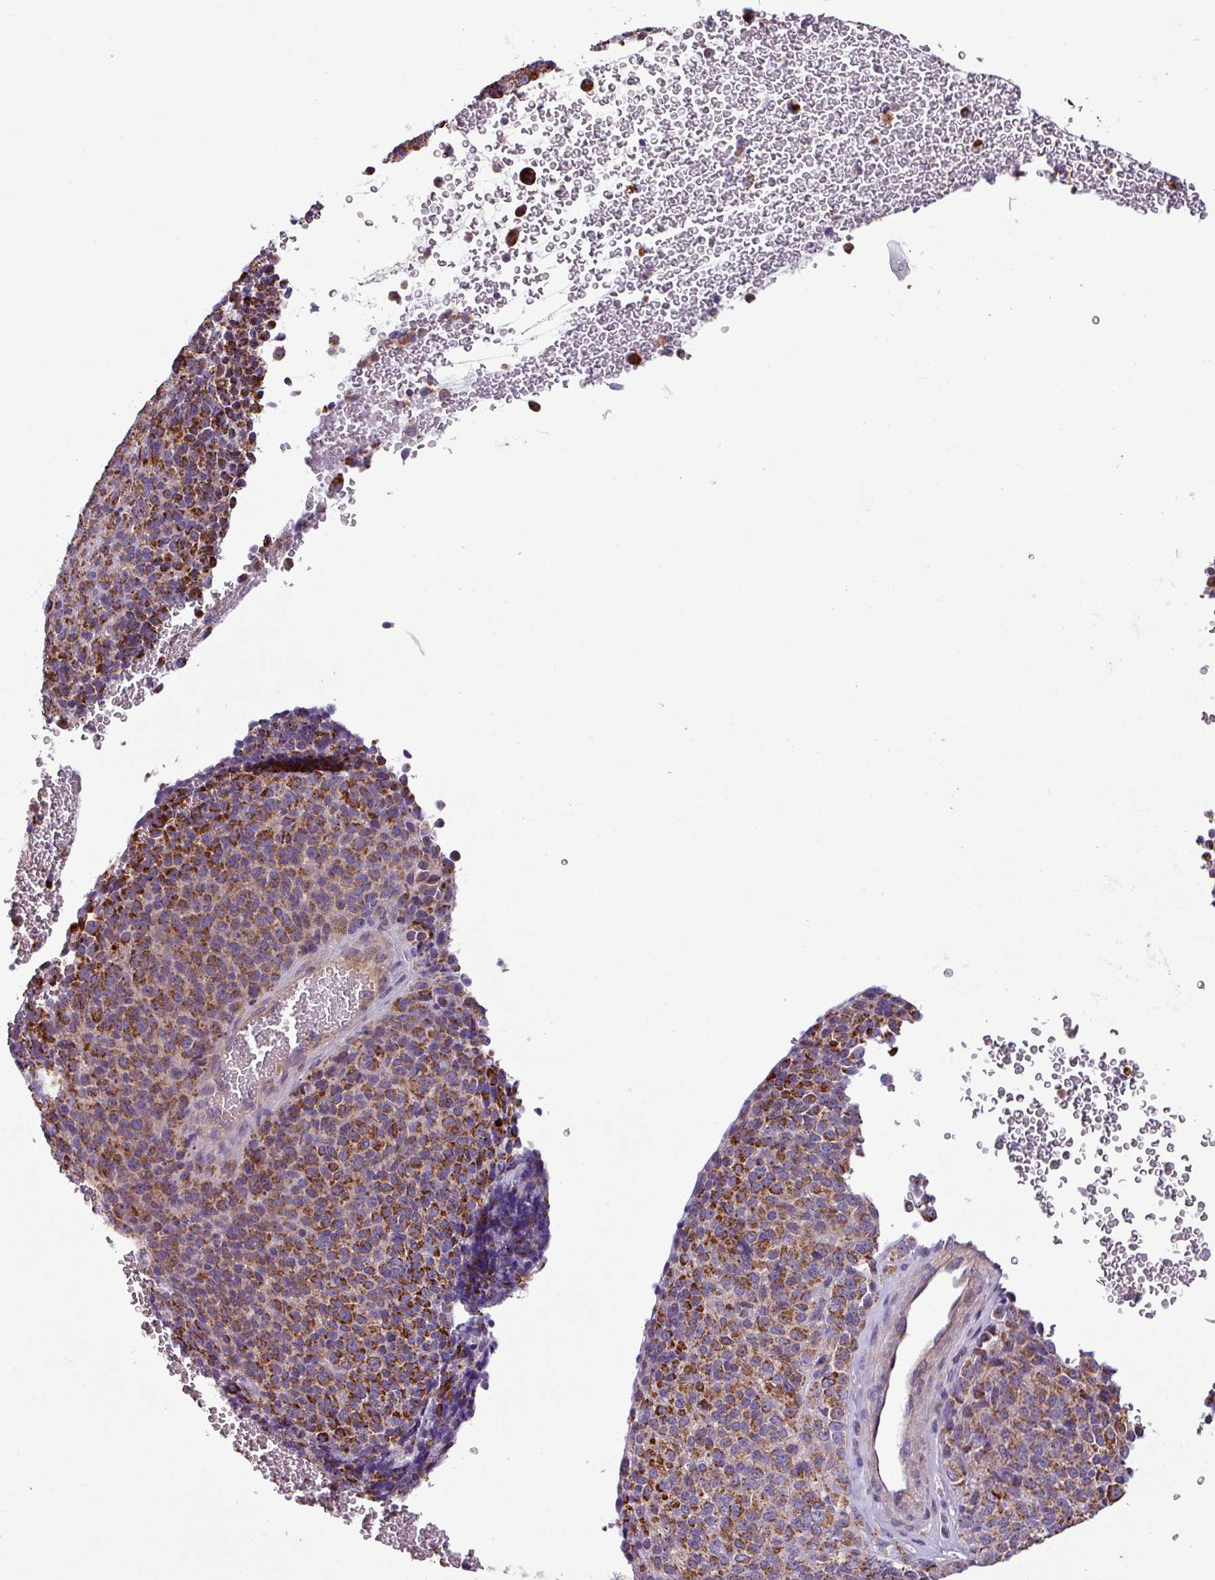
{"staining": {"intensity": "moderate", "quantity": ">75%", "location": "cytoplasmic/membranous"}, "tissue": "melanoma", "cell_type": "Tumor cells", "image_type": "cancer", "snomed": [{"axis": "morphology", "description": "Malignant melanoma, Metastatic site"}, {"axis": "topography", "description": "Brain"}], "caption": "Immunohistochemical staining of human malignant melanoma (metastatic site) displays medium levels of moderate cytoplasmic/membranous protein positivity in about >75% of tumor cells.", "gene": "PNMA6A", "patient": {"sex": "female", "age": 56}}